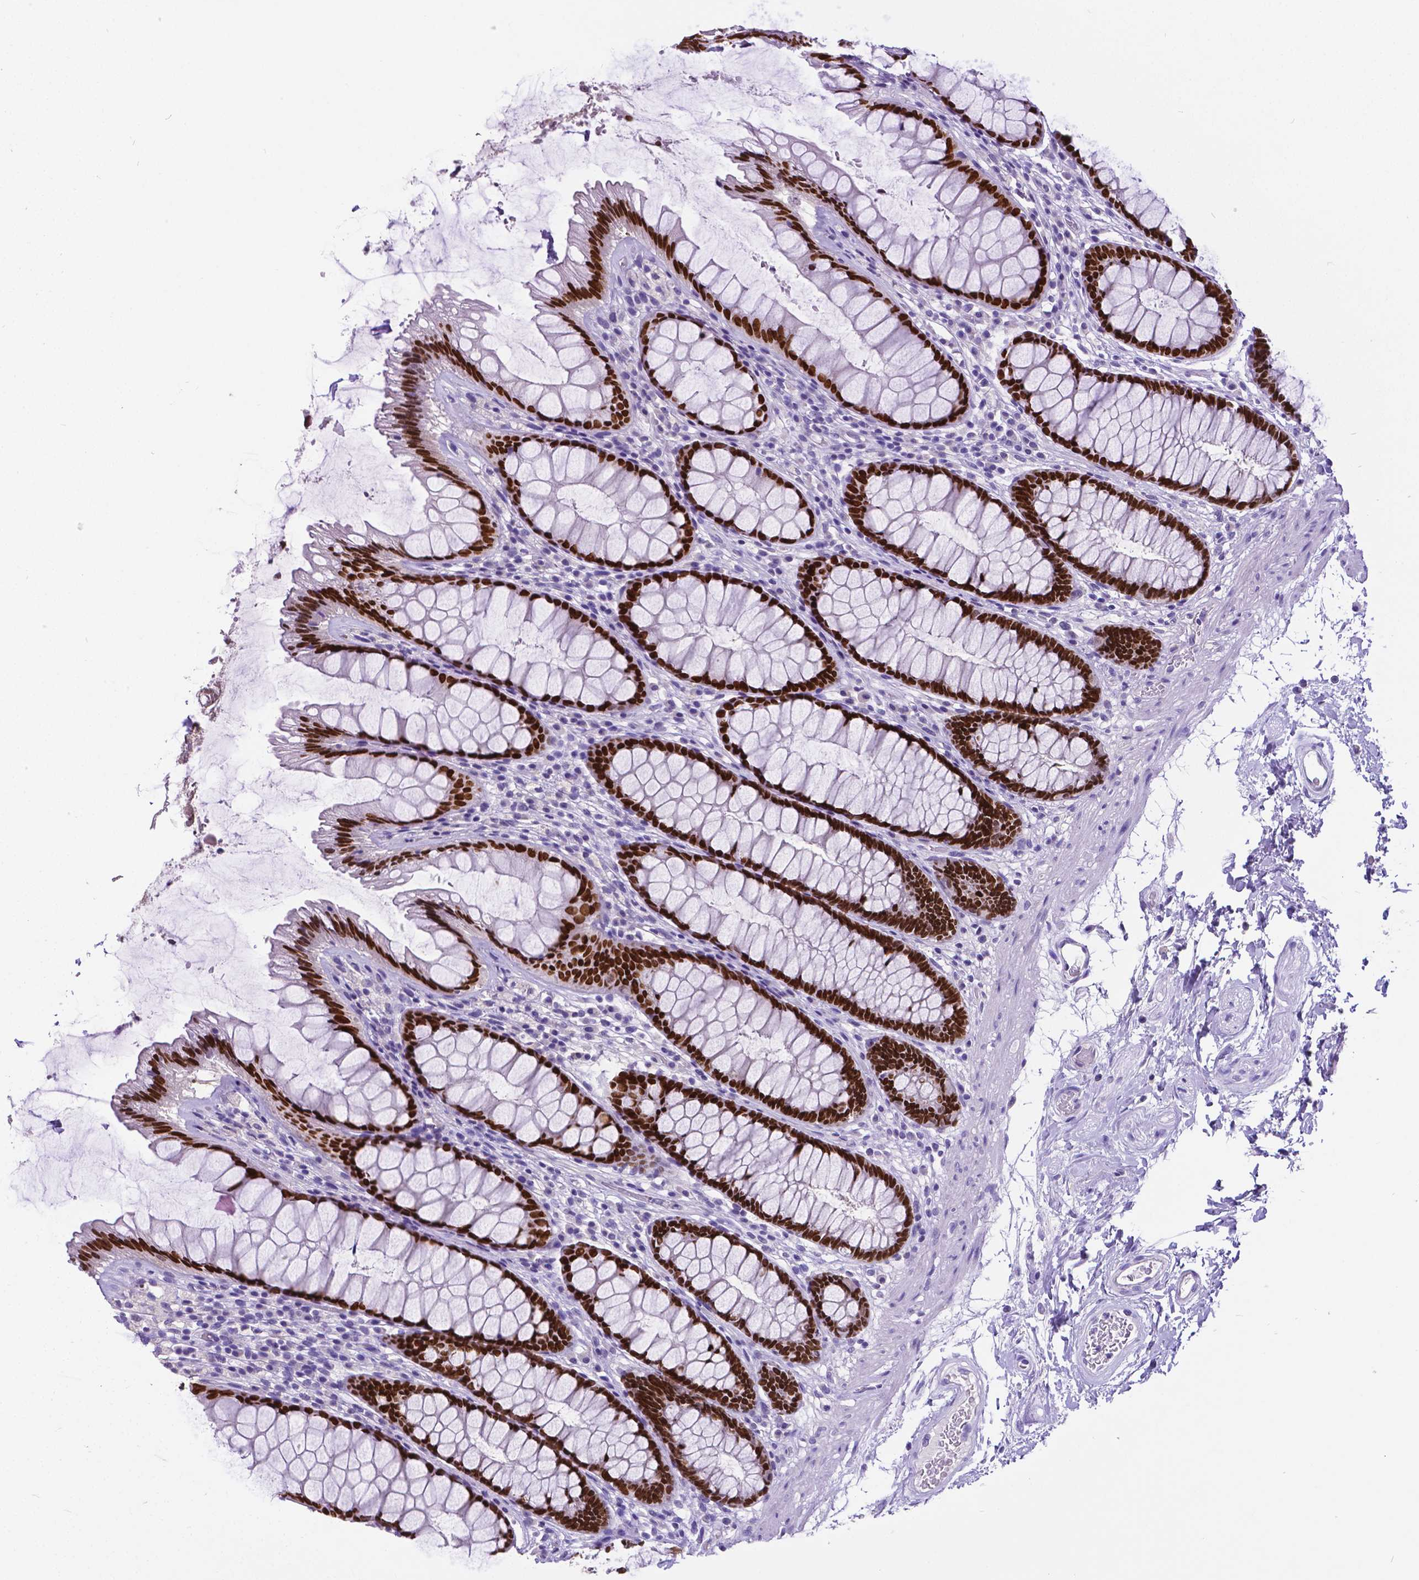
{"staining": {"intensity": "strong", "quantity": ">75%", "location": "nuclear"}, "tissue": "rectum", "cell_type": "Glandular cells", "image_type": "normal", "snomed": [{"axis": "morphology", "description": "Normal tissue, NOS"}, {"axis": "topography", "description": "Rectum"}], "caption": "Protein staining by immunohistochemistry (IHC) exhibits strong nuclear positivity in about >75% of glandular cells in normal rectum.", "gene": "SATB2", "patient": {"sex": "male", "age": 72}}